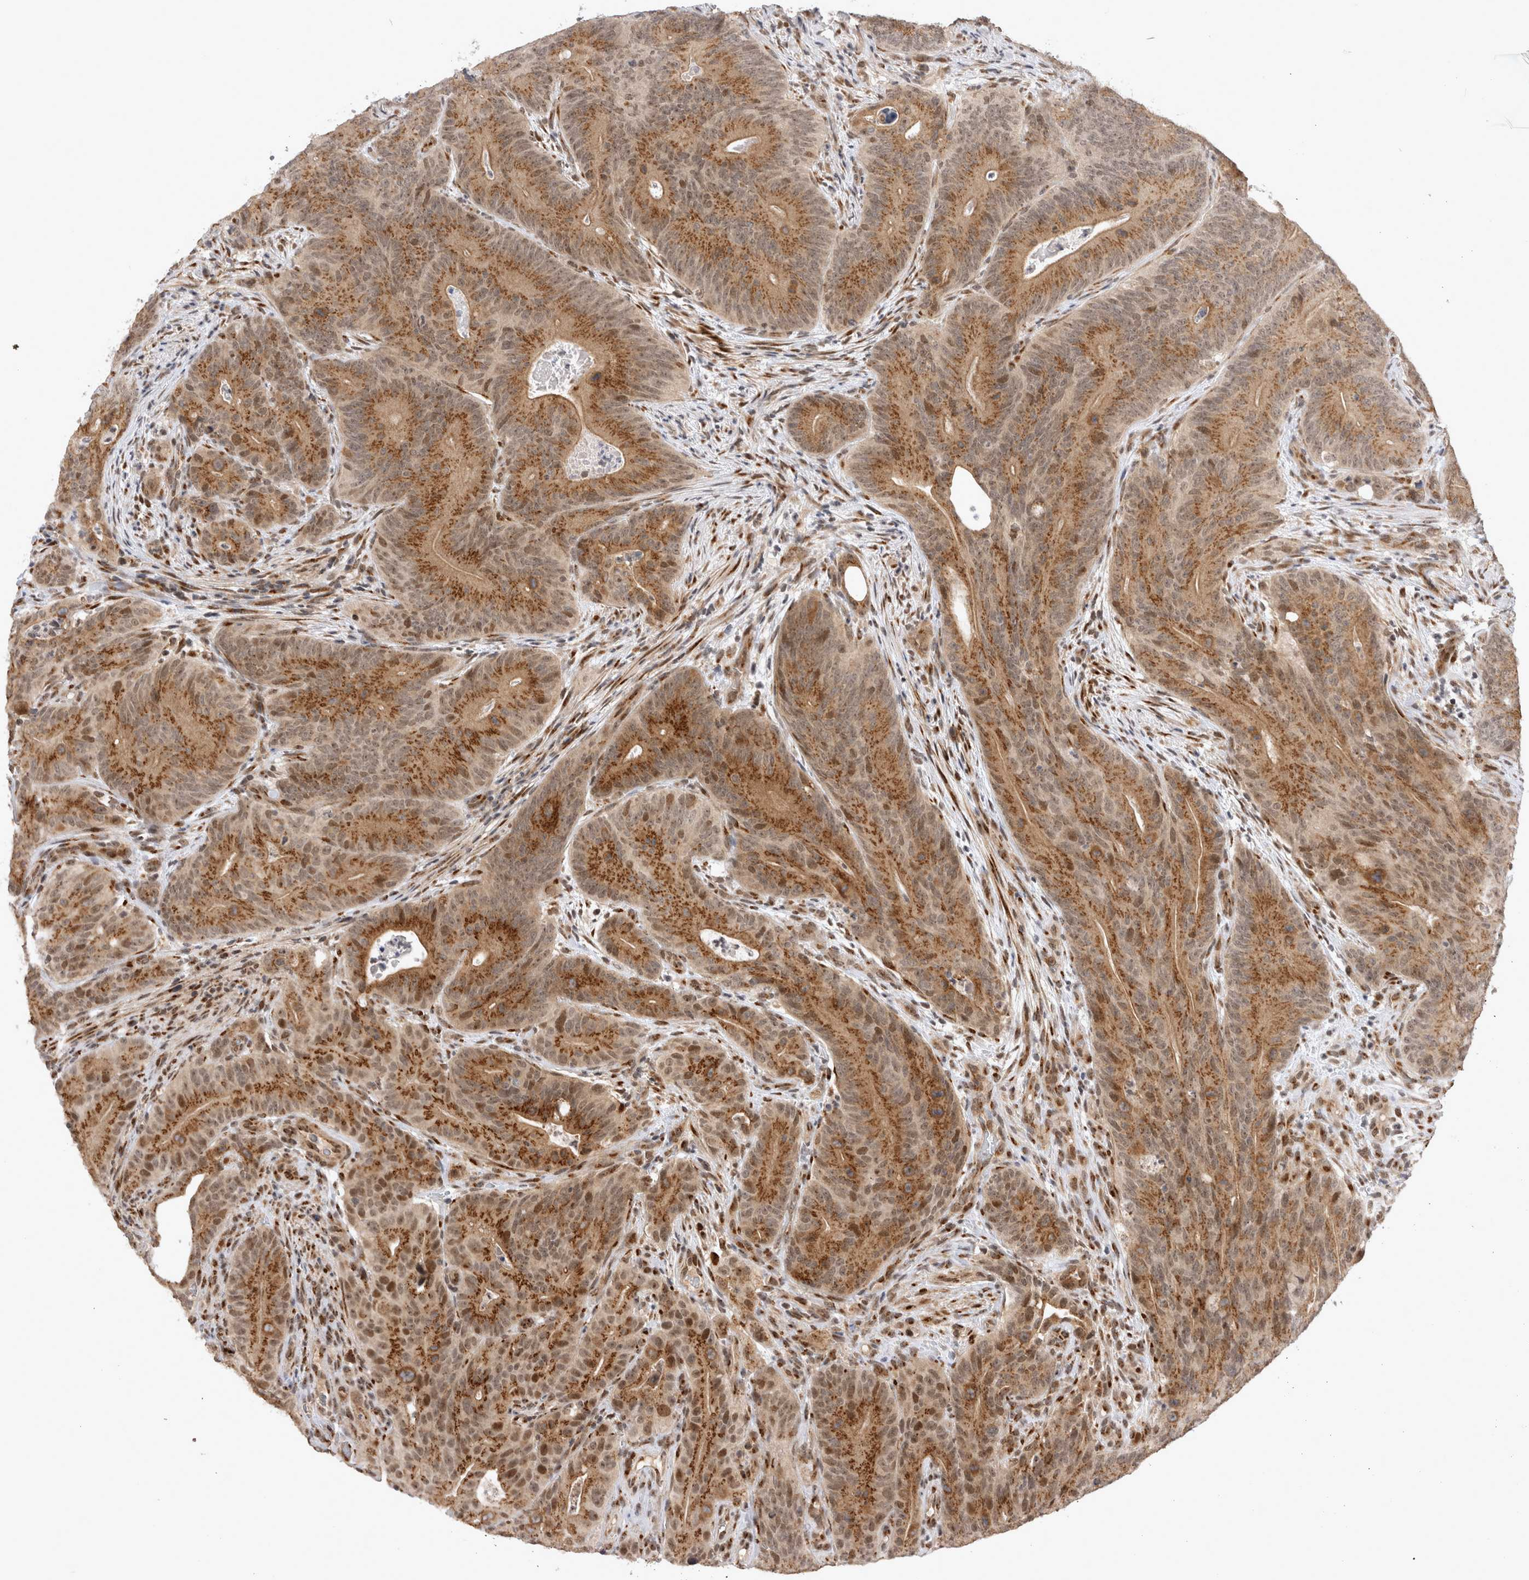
{"staining": {"intensity": "moderate", "quantity": ">75%", "location": "cytoplasmic/membranous,nuclear"}, "tissue": "colorectal cancer", "cell_type": "Tumor cells", "image_type": "cancer", "snomed": [{"axis": "morphology", "description": "Normal tissue, NOS"}, {"axis": "topography", "description": "Colon"}], "caption": "Protein expression analysis of colorectal cancer displays moderate cytoplasmic/membranous and nuclear positivity in approximately >75% of tumor cells. Nuclei are stained in blue.", "gene": "TMEM65", "patient": {"sex": "female", "age": 82}}